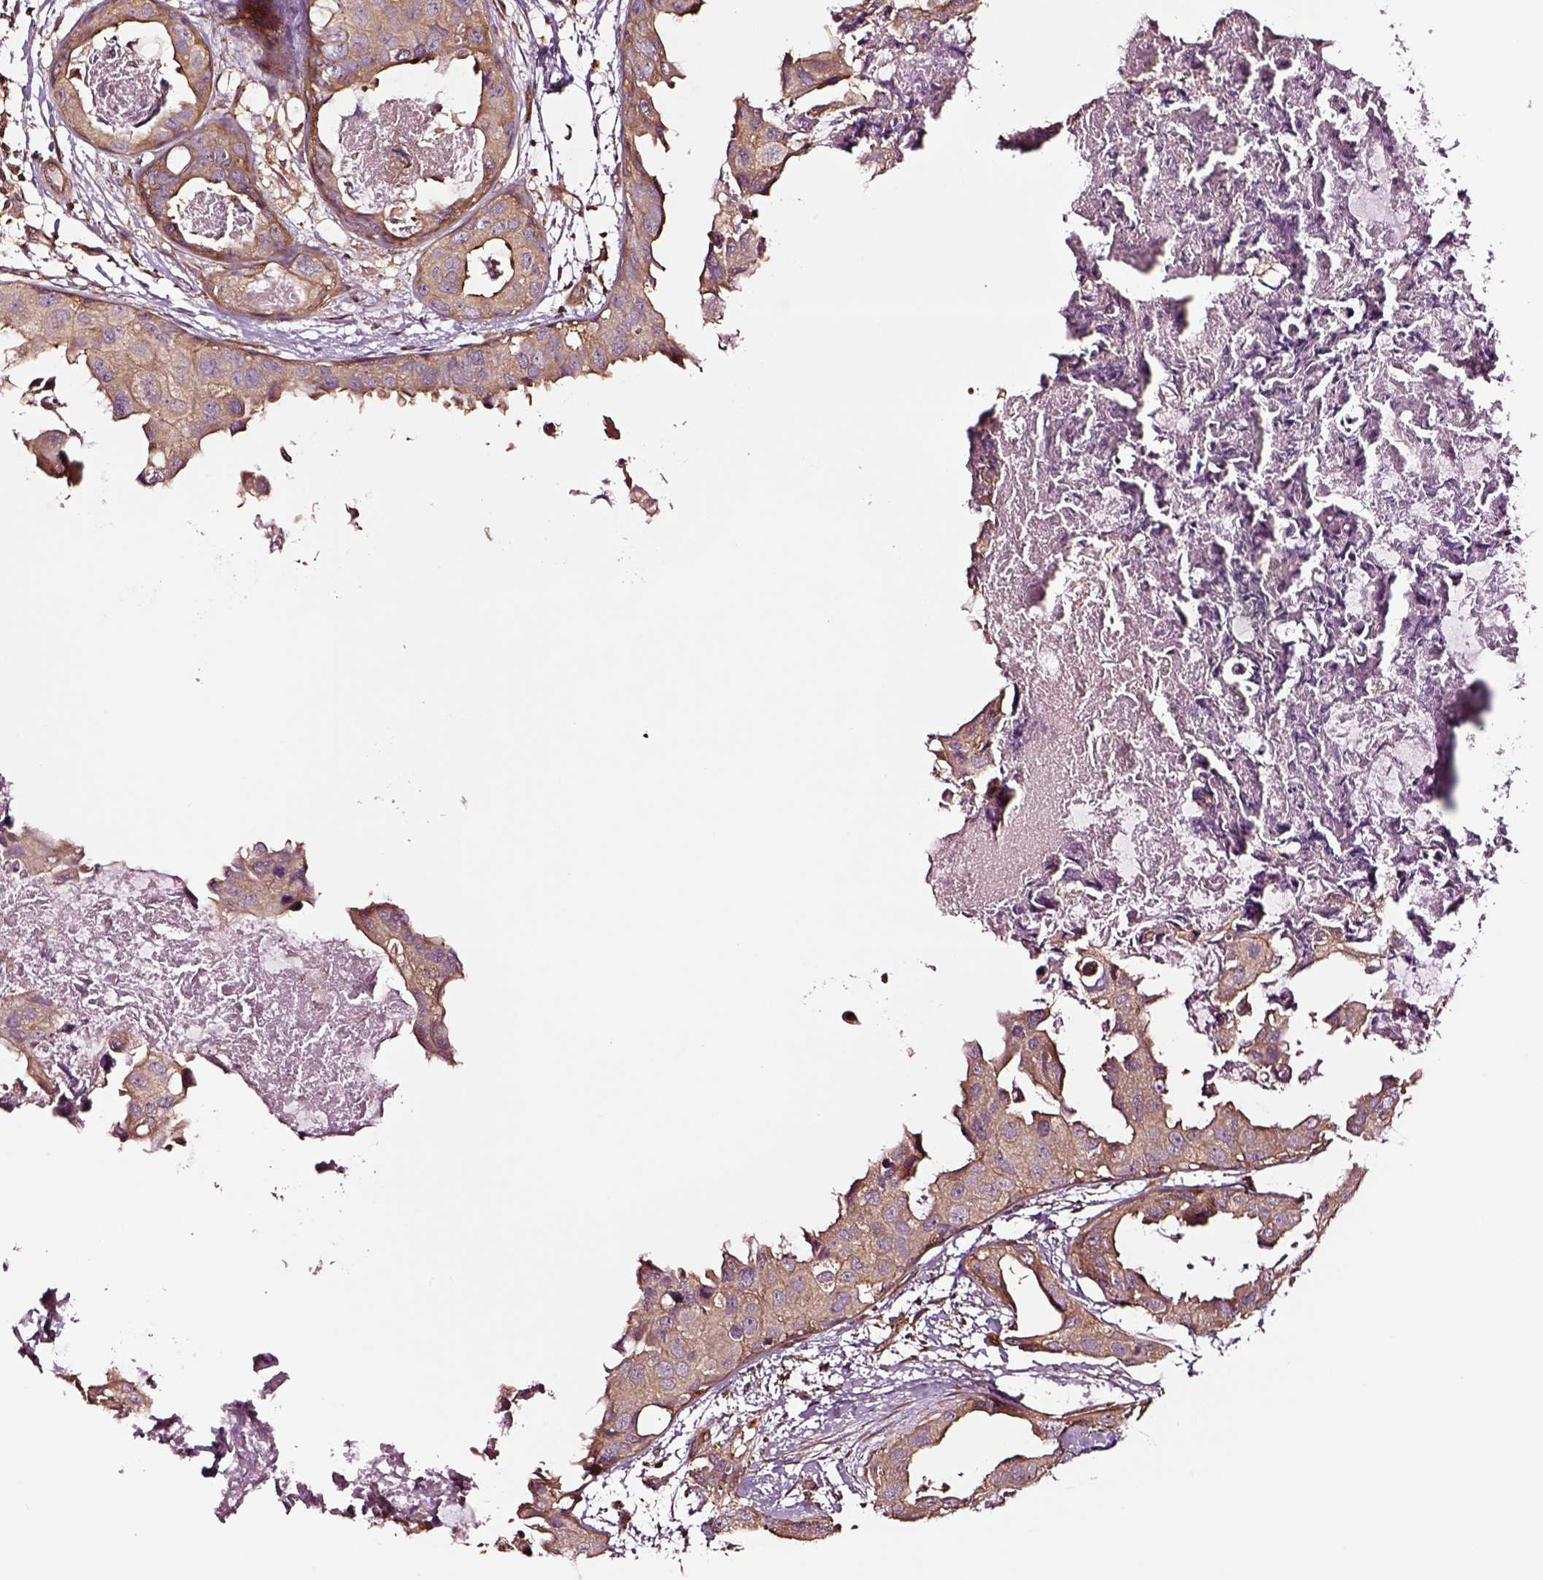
{"staining": {"intensity": "moderate", "quantity": ">75%", "location": "cytoplasmic/membranous"}, "tissue": "breast cancer", "cell_type": "Tumor cells", "image_type": "cancer", "snomed": [{"axis": "morphology", "description": "Normal tissue, NOS"}, {"axis": "morphology", "description": "Duct carcinoma"}, {"axis": "topography", "description": "Breast"}], "caption": "A medium amount of moderate cytoplasmic/membranous expression is identified in about >75% of tumor cells in breast cancer tissue.", "gene": "RASSF5", "patient": {"sex": "female", "age": 40}}